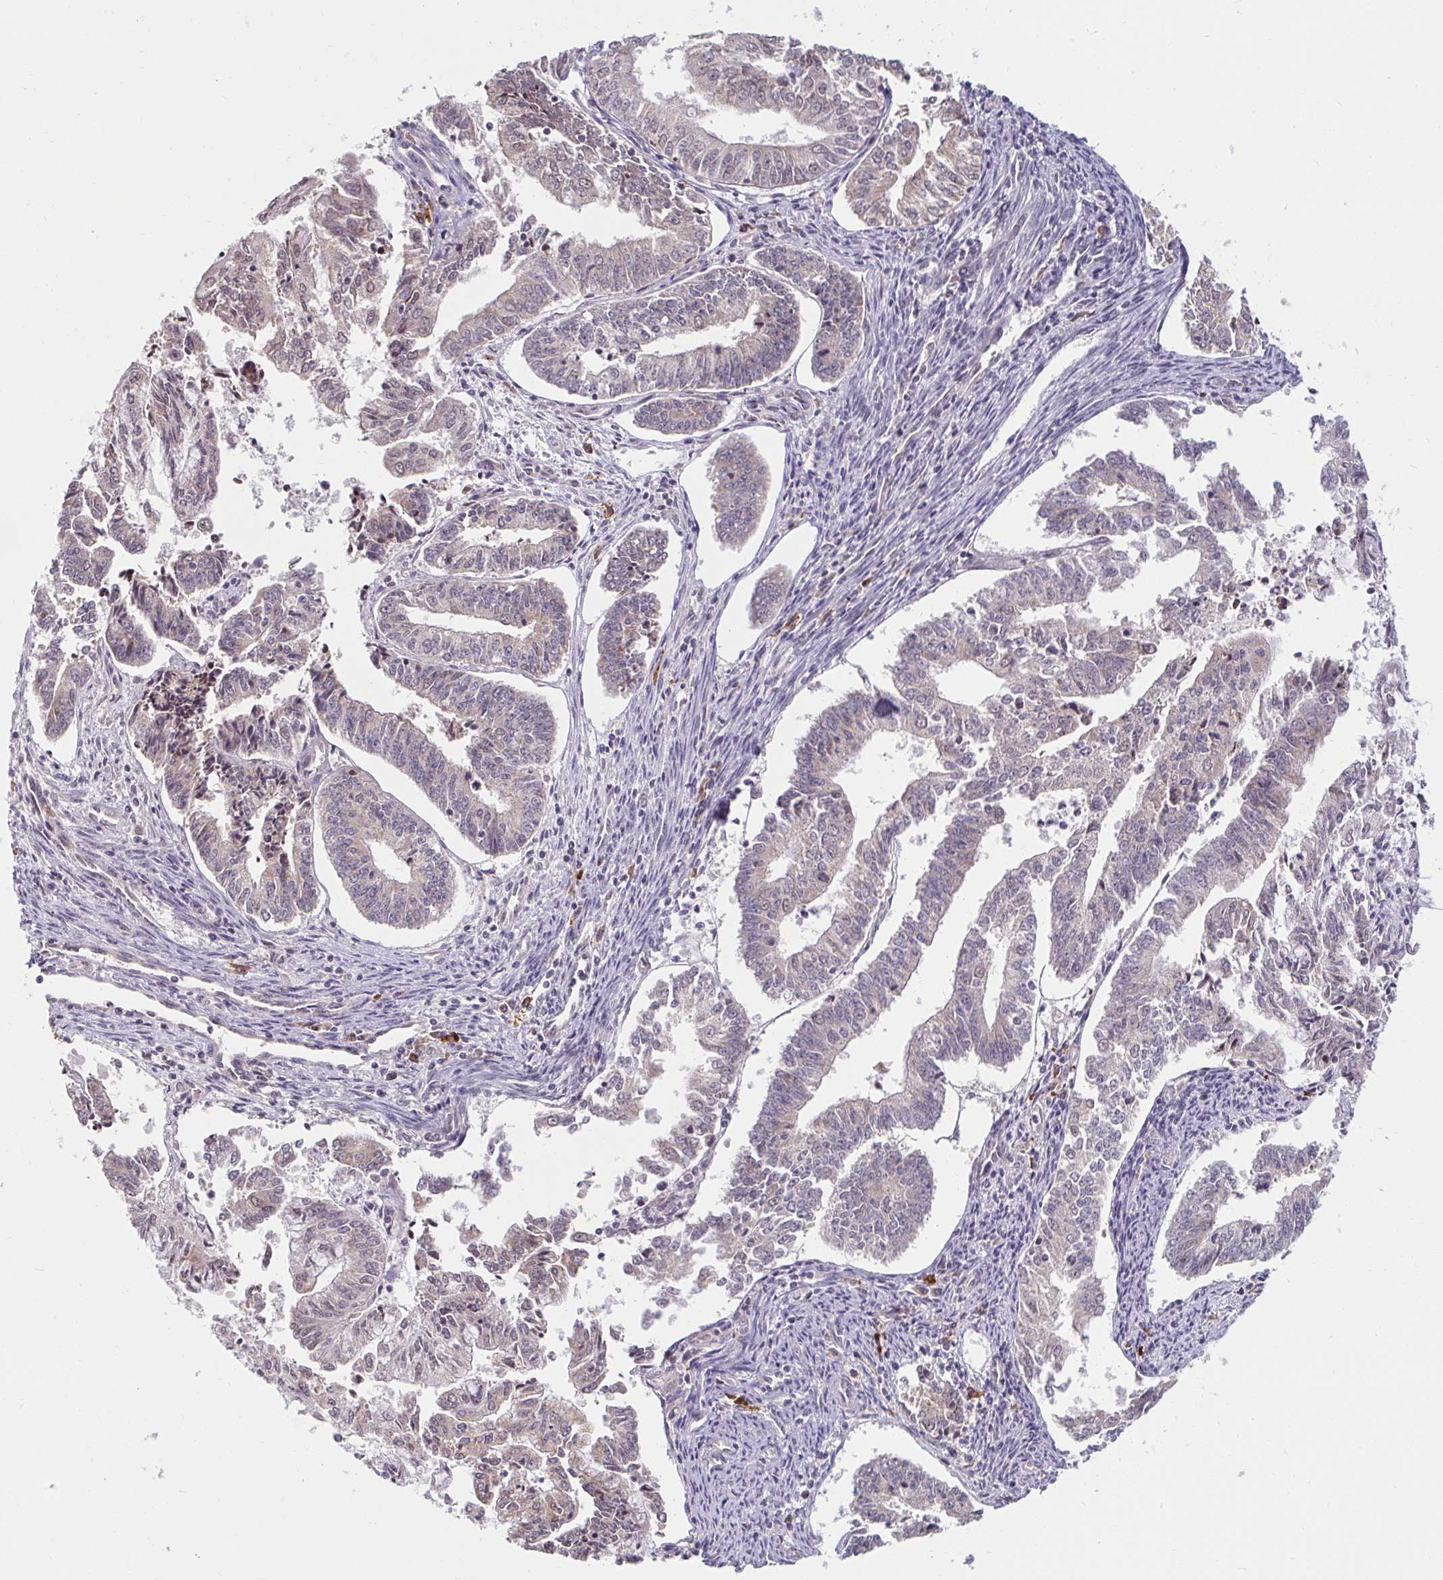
{"staining": {"intensity": "weak", "quantity": "<25%", "location": "cytoplasmic/membranous"}, "tissue": "endometrial cancer", "cell_type": "Tumor cells", "image_type": "cancer", "snomed": [{"axis": "morphology", "description": "Adenocarcinoma, NOS"}, {"axis": "topography", "description": "Endometrium"}], "caption": "An immunohistochemistry (IHC) photomicrograph of adenocarcinoma (endometrial) is shown. There is no staining in tumor cells of adenocarcinoma (endometrial).", "gene": "DDN", "patient": {"sex": "female", "age": 61}}